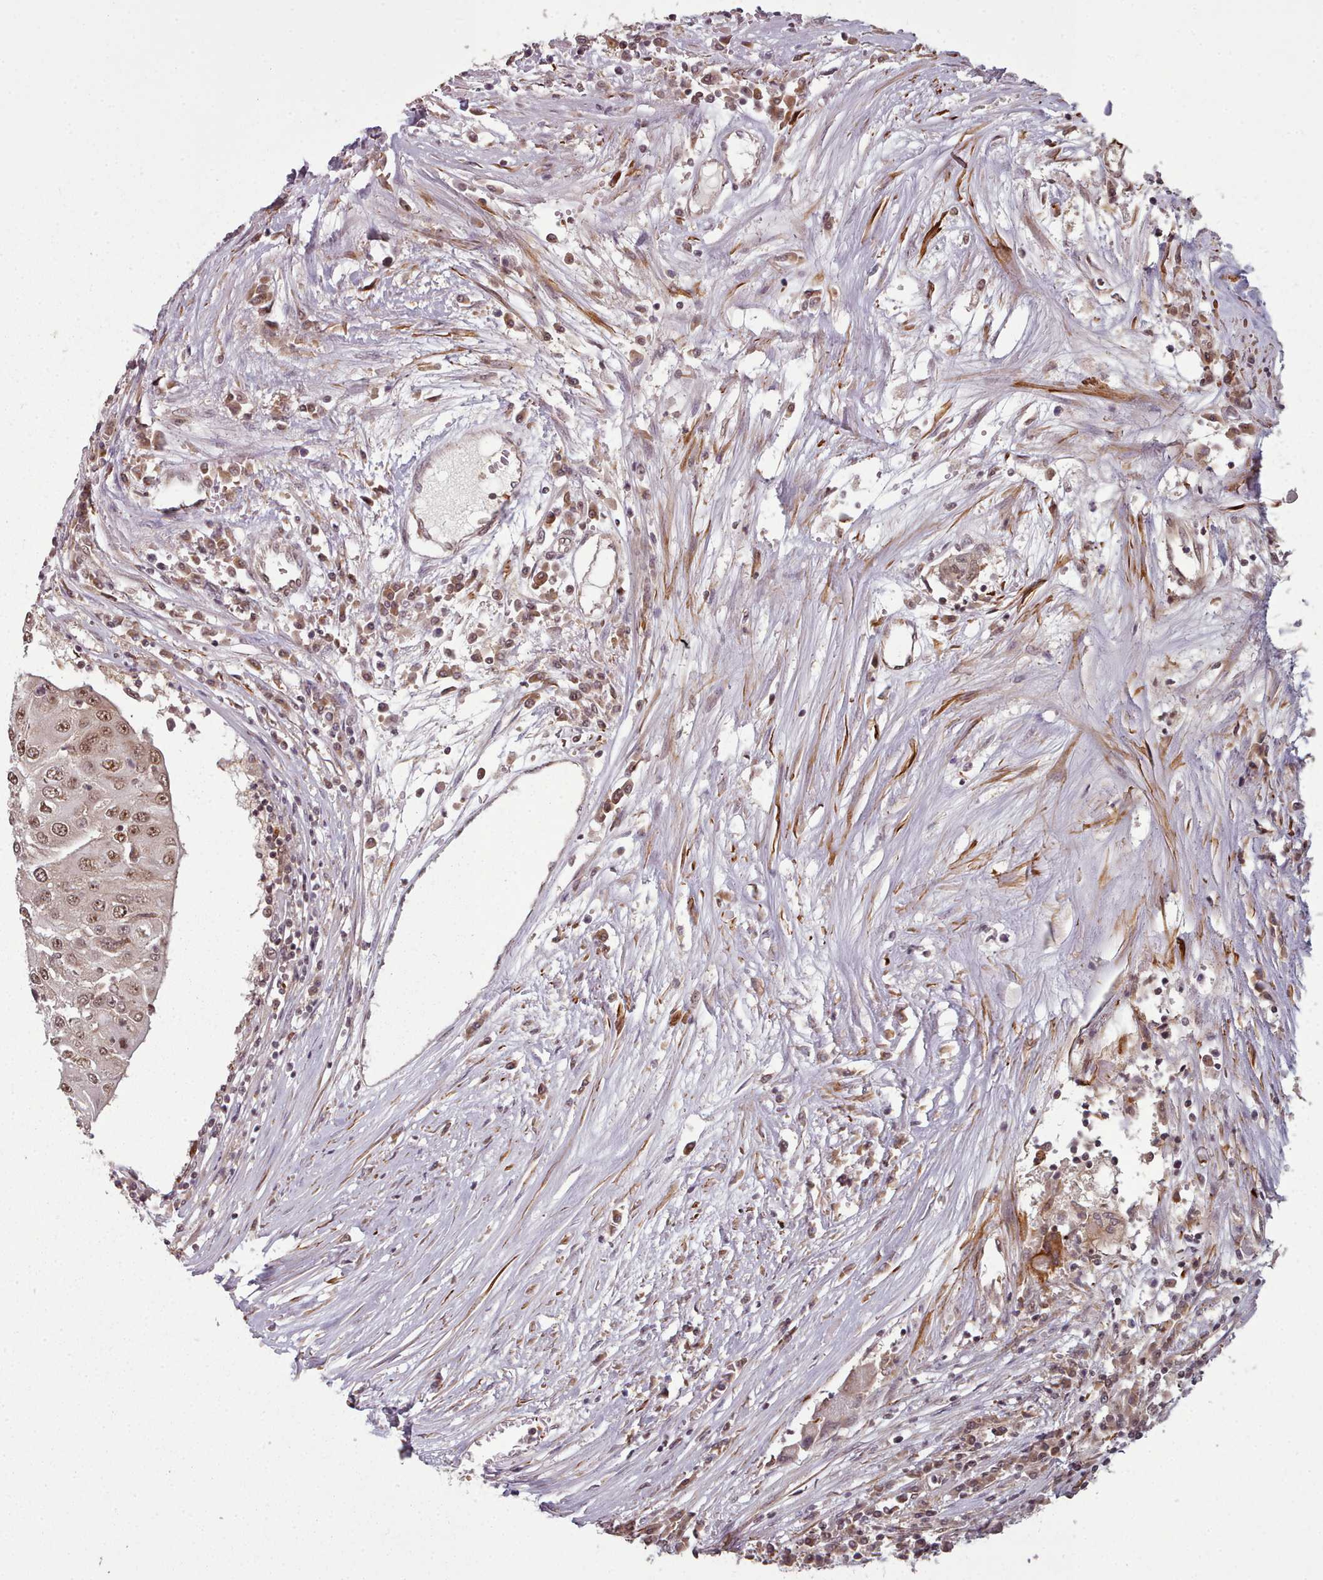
{"staining": {"intensity": "moderate", "quantity": ">75%", "location": "nuclear"}, "tissue": "urothelial cancer", "cell_type": "Tumor cells", "image_type": "cancer", "snomed": [{"axis": "morphology", "description": "Urothelial carcinoma, High grade"}, {"axis": "topography", "description": "Urinary bladder"}], "caption": "The micrograph shows immunohistochemical staining of urothelial cancer. There is moderate nuclear positivity is present in approximately >75% of tumor cells.", "gene": "DHX8", "patient": {"sex": "female", "age": 85}}